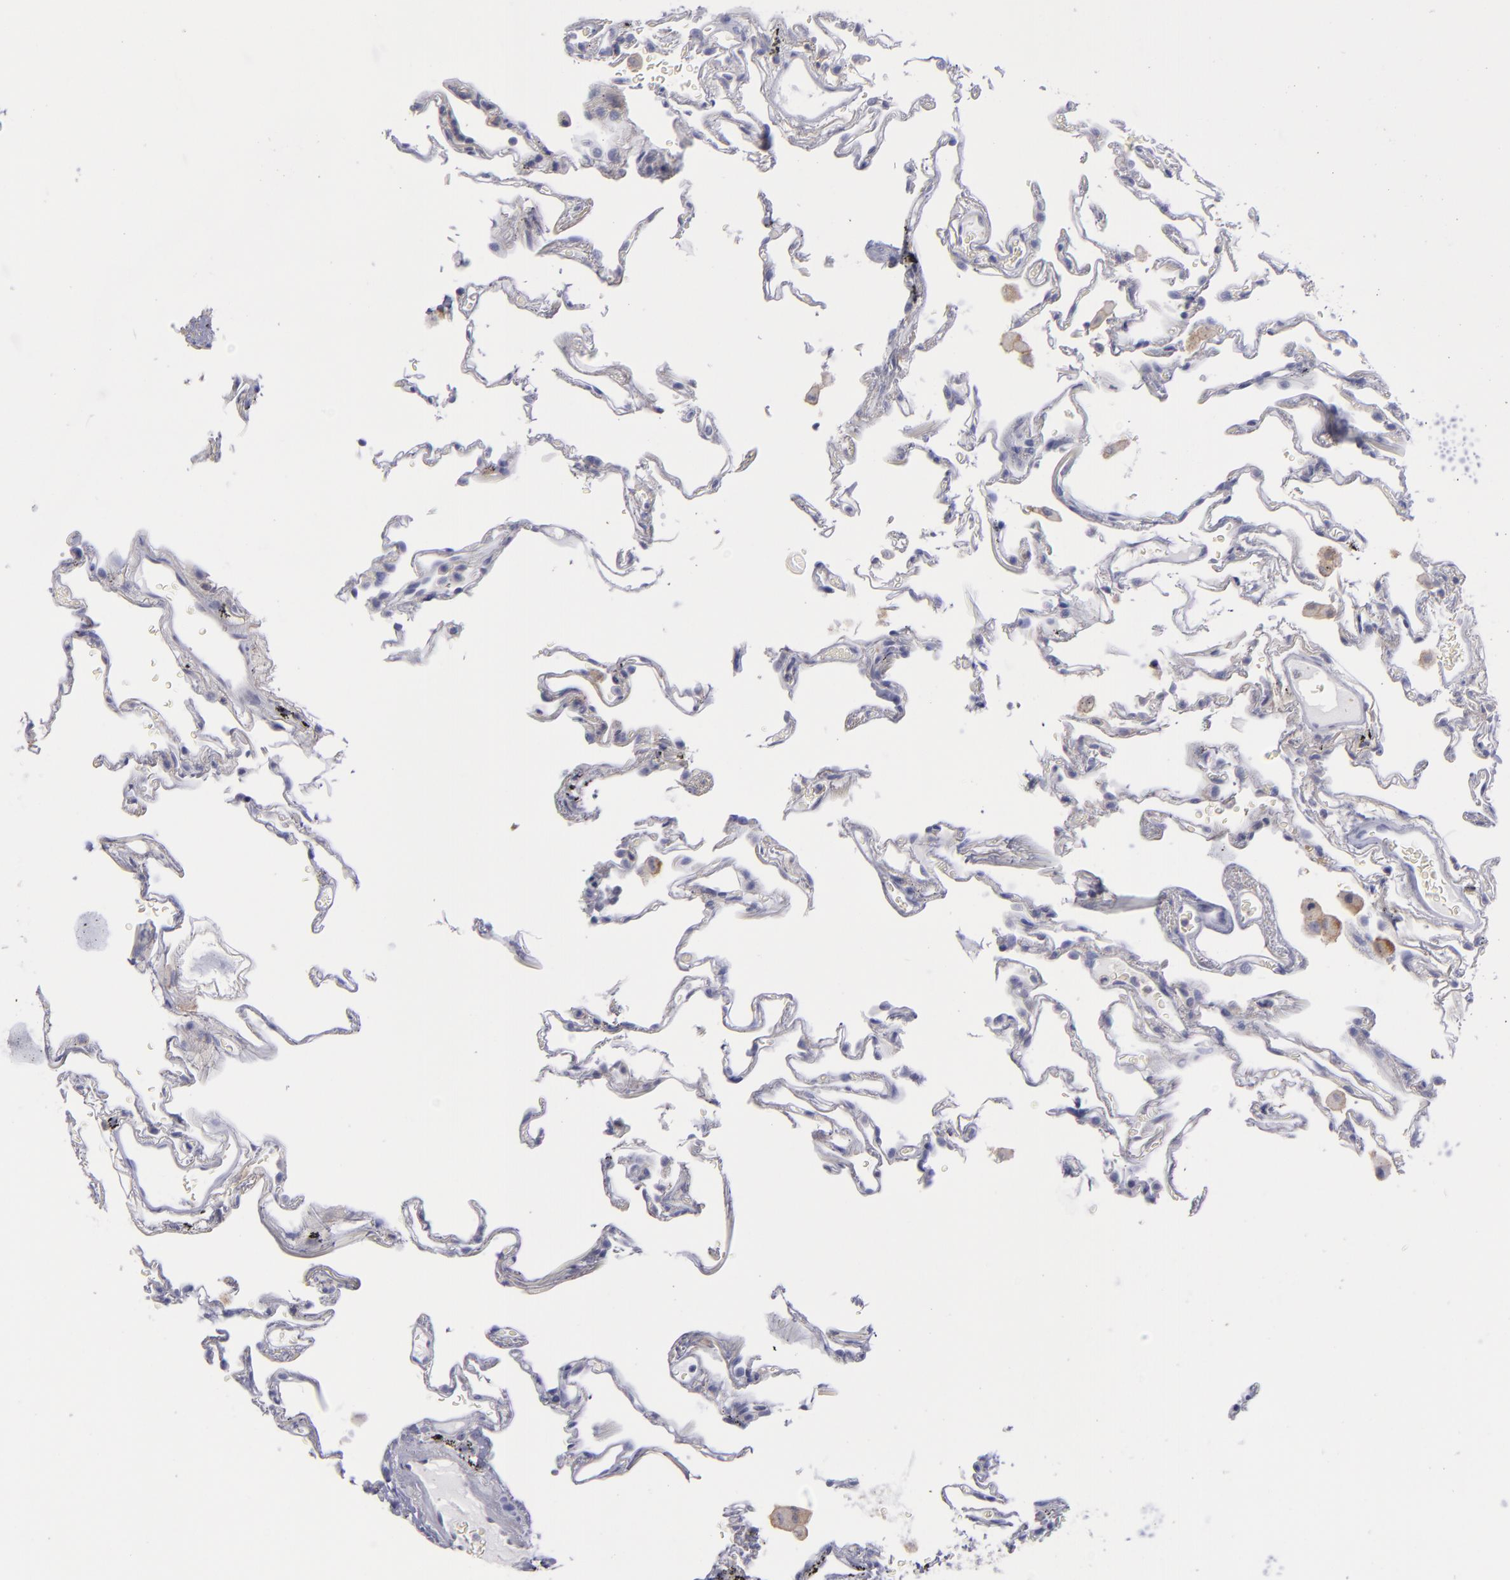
{"staining": {"intensity": "negative", "quantity": "none", "location": "none"}, "tissue": "lung", "cell_type": "Alveolar cells", "image_type": "normal", "snomed": [{"axis": "morphology", "description": "Normal tissue, NOS"}, {"axis": "morphology", "description": "Inflammation, NOS"}, {"axis": "topography", "description": "Lung"}], "caption": "There is no significant expression in alveolar cells of lung. (Stains: DAB IHC with hematoxylin counter stain, Microscopy: brightfield microscopy at high magnification).", "gene": "BSG", "patient": {"sex": "male", "age": 69}}